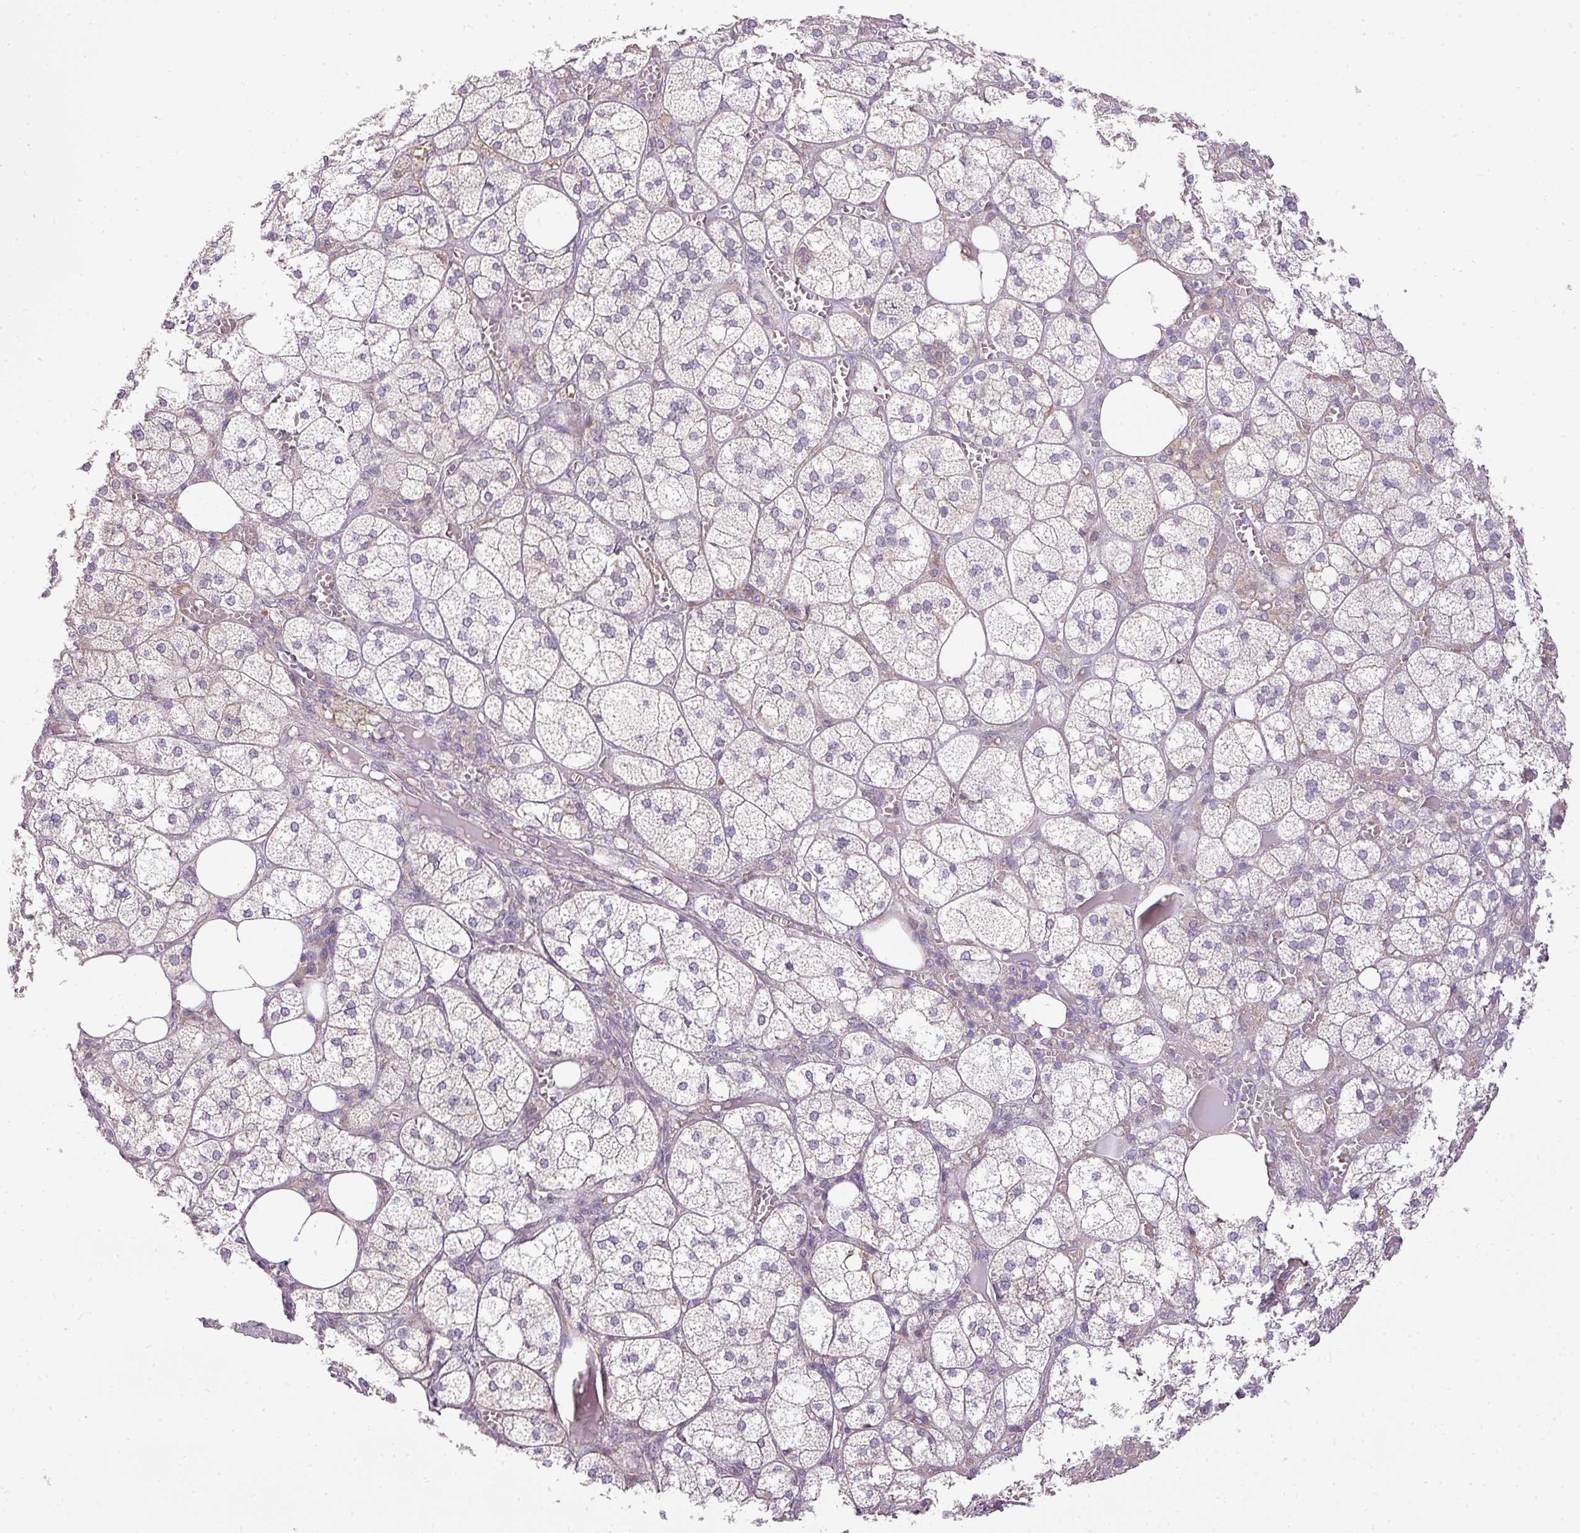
{"staining": {"intensity": "negative", "quantity": "none", "location": "none"}, "tissue": "adrenal gland", "cell_type": "Glandular cells", "image_type": "normal", "snomed": [{"axis": "morphology", "description": "Normal tissue, NOS"}, {"axis": "topography", "description": "Adrenal gland"}], "caption": "Immunohistochemical staining of benign adrenal gland displays no significant staining in glandular cells.", "gene": "HOXC13", "patient": {"sex": "female", "age": 61}}